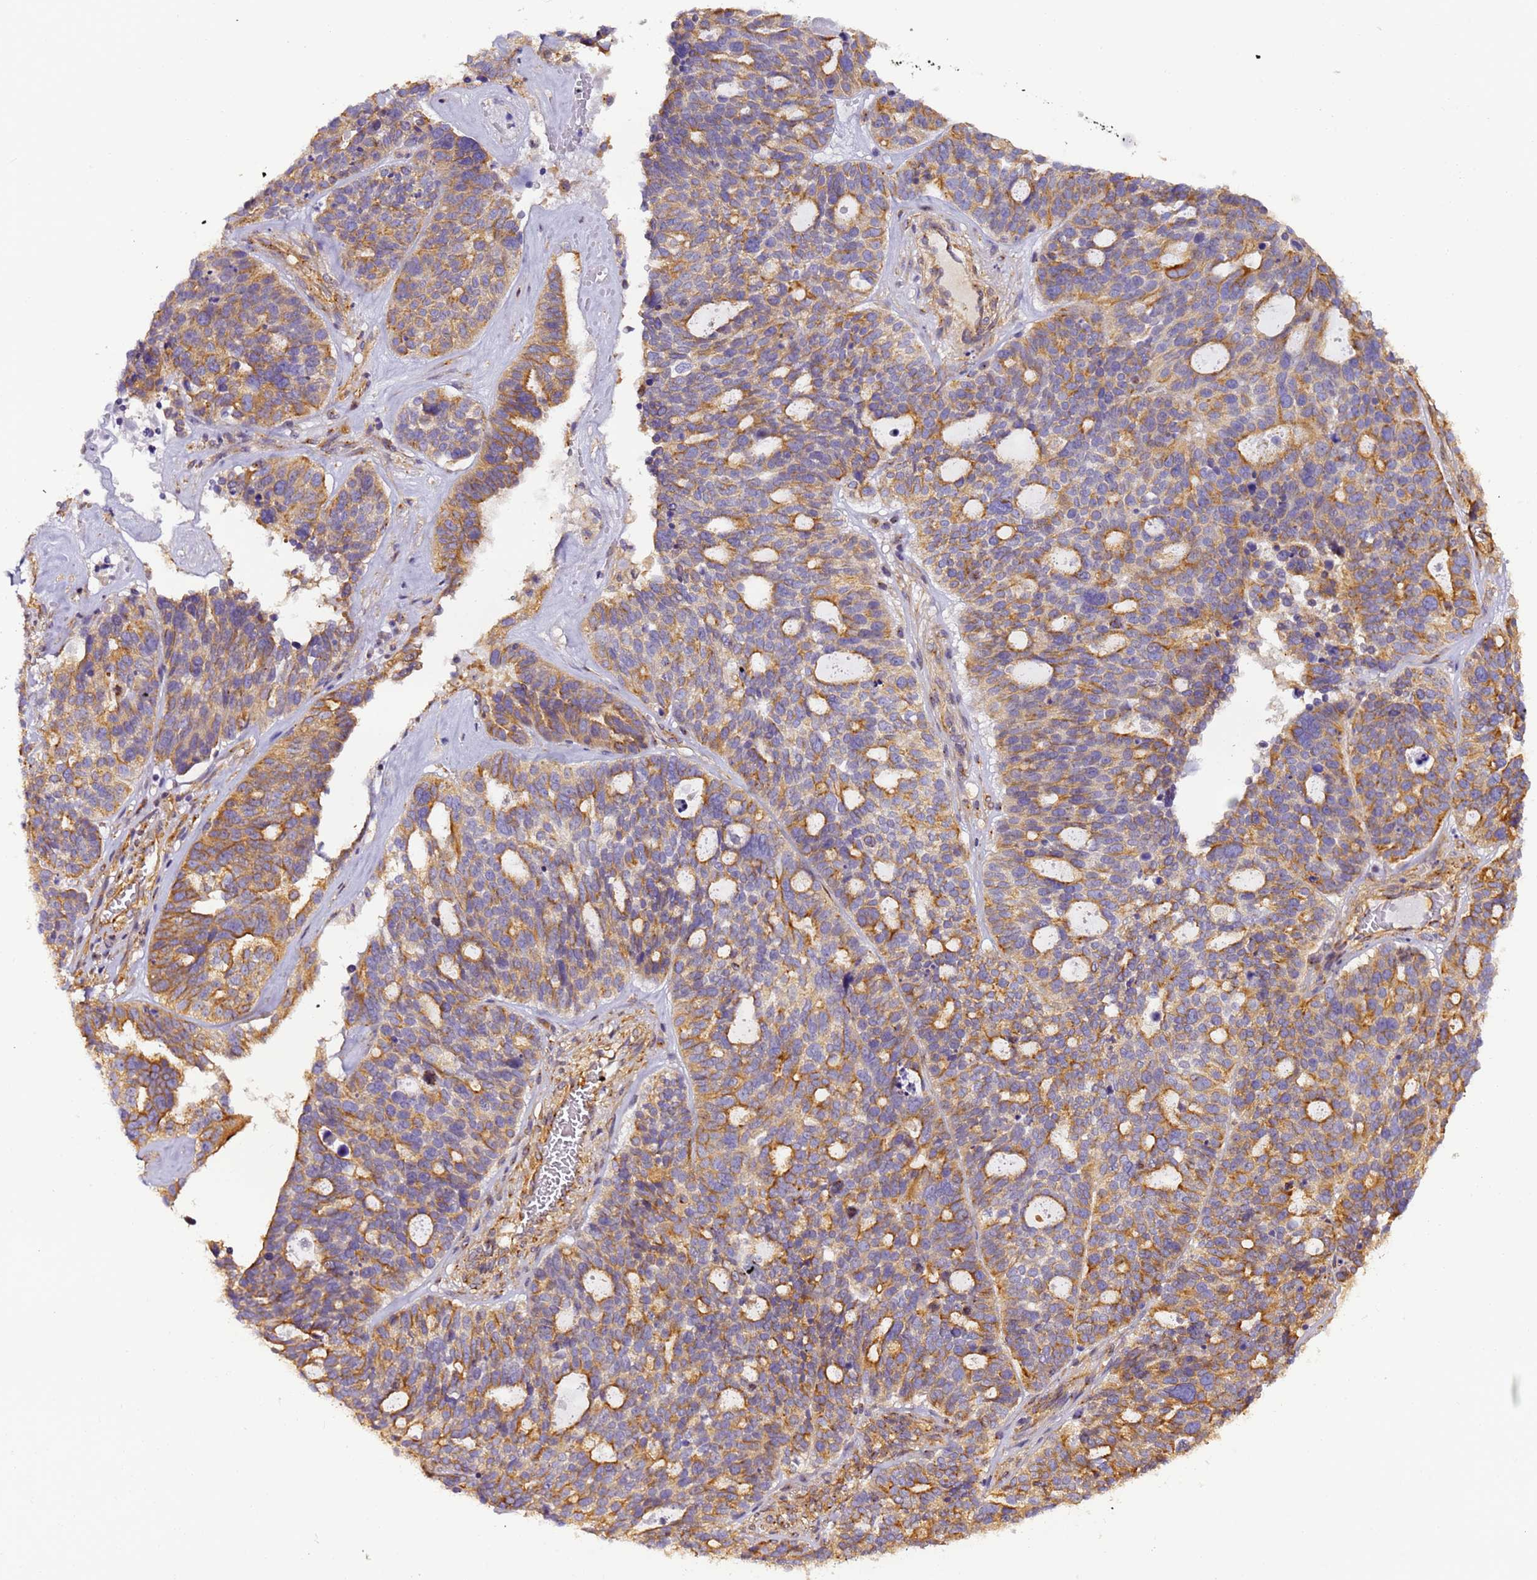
{"staining": {"intensity": "moderate", "quantity": ">75%", "location": "cytoplasmic/membranous"}, "tissue": "ovarian cancer", "cell_type": "Tumor cells", "image_type": "cancer", "snomed": [{"axis": "morphology", "description": "Cystadenocarcinoma, serous, NOS"}, {"axis": "topography", "description": "Ovary"}], "caption": "Protein staining by IHC exhibits moderate cytoplasmic/membranous staining in about >75% of tumor cells in ovarian cancer.", "gene": "DYNC1I2", "patient": {"sex": "female", "age": 59}}